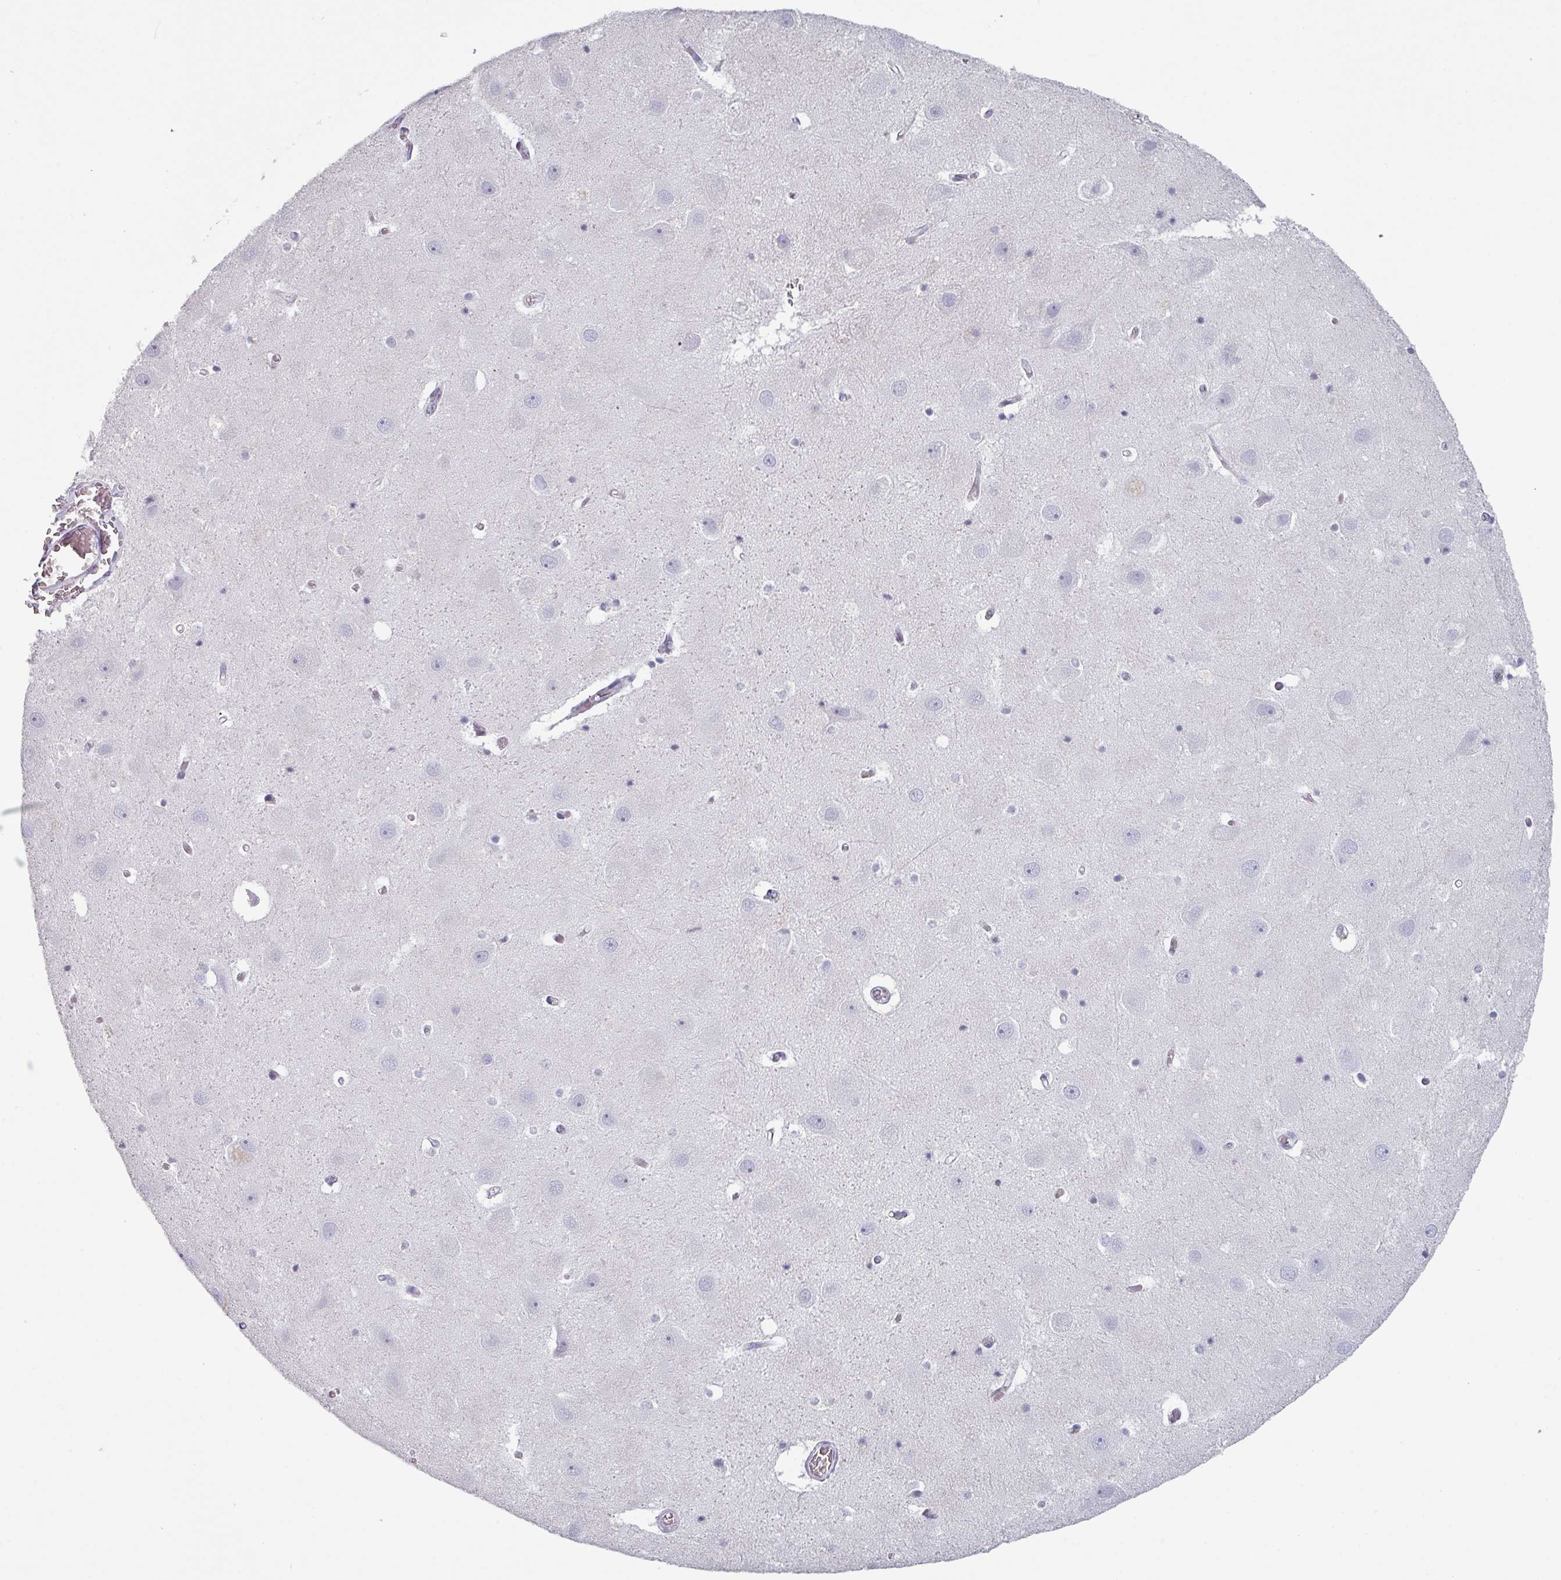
{"staining": {"intensity": "negative", "quantity": "none", "location": "none"}, "tissue": "hippocampus", "cell_type": "Glial cells", "image_type": "normal", "snomed": [{"axis": "morphology", "description": "Normal tissue, NOS"}, {"axis": "topography", "description": "Hippocampus"}], "caption": "A high-resolution photomicrograph shows immunohistochemistry staining of benign hippocampus, which shows no significant expression in glial cells. (DAB immunohistochemistry, high magnification).", "gene": "SLC35G2", "patient": {"sex": "female", "age": 52}}